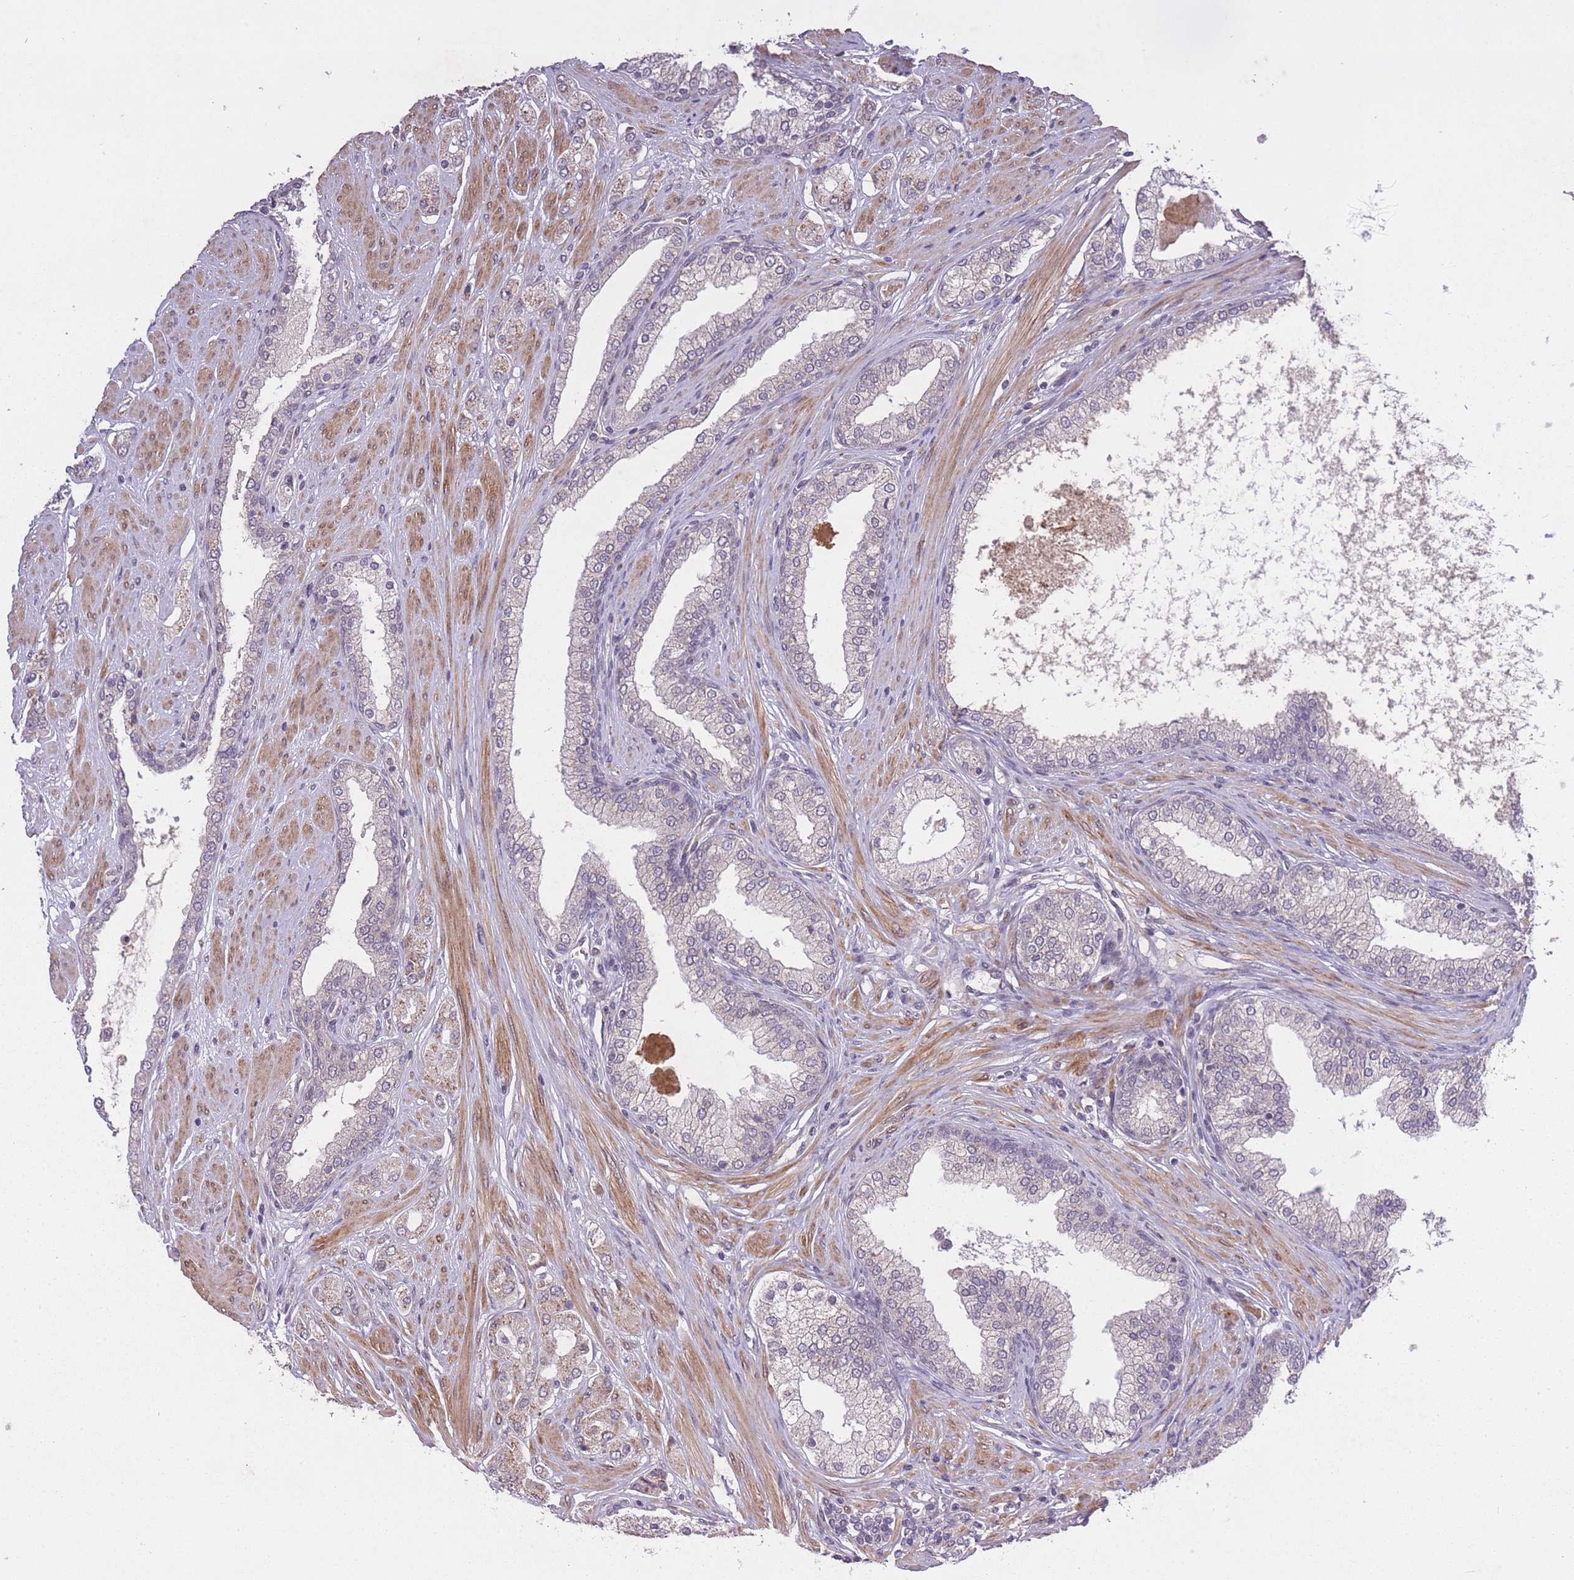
{"staining": {"intensity": "weak", "quantity": "25%-75%", "location": "cytoplasmic/membranous"}, "tissue": "prostate cancer", "cell_type": "Tumor cells", "image_type": "cancer", "snomed": [{"axis": "morphology", "description": "Adenocarcinoma, High grade"}, {"axis": "topography", "description": "Prostate"}], "caption": "Prostate cancer tissue displays weak cytoplasmic/membranous staining in approximately 25%-75% of tumor cells", "gene": "CBX6", "patient": {"sex": "male", "age": 68}}